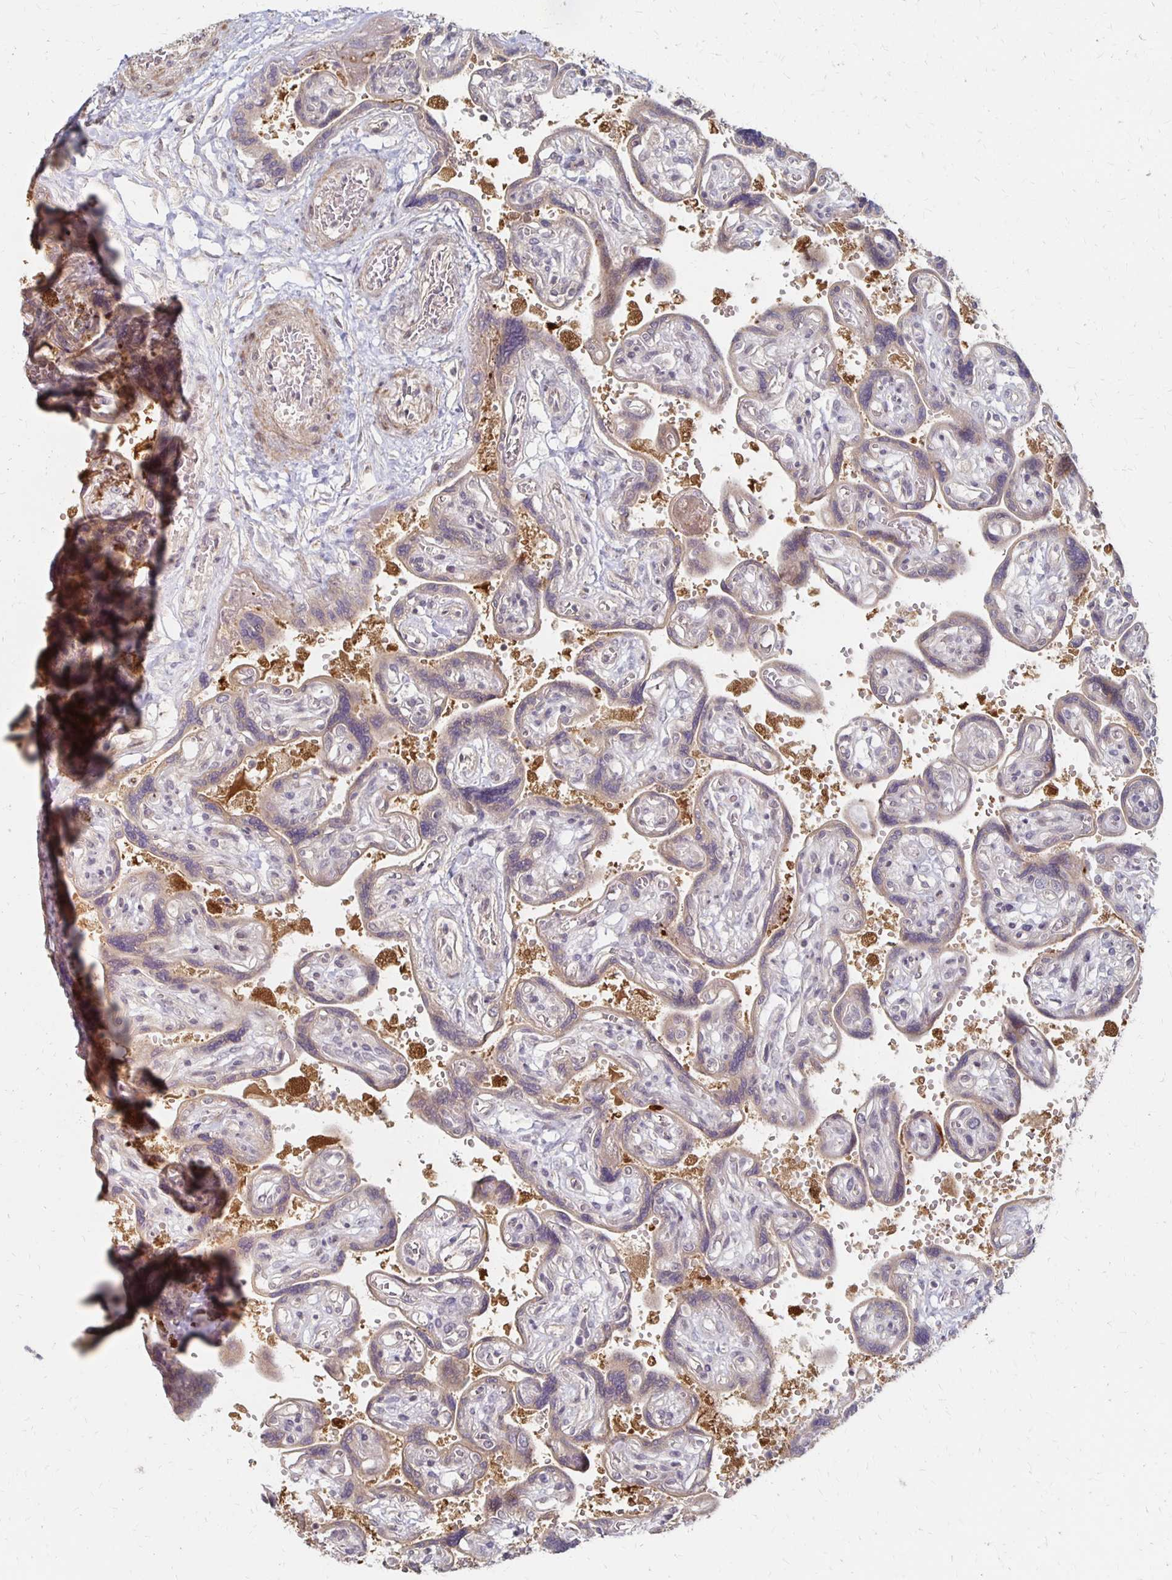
{"staining": {"intensity": "moderate", "quantity": "<25%", "location": "cytoplasmic/membranous"}, "tissue": "placenta", "cell_type": "Decidual cells", "image_type": "normal", "snomed": [{"axis": "morphology", "description": "Normal tissue, NOS"}, {"axis": "topography", "description": "Placenta"}], "caption": "This image demonstrates immunohistochemistry (IHC) staining of benign placenta, with low moderate cytoplasmic/membranous positivity in approximately <25% of decidual cells.", "gene": "PRKCB", "patient": {"sex": "female", "age": 32}}